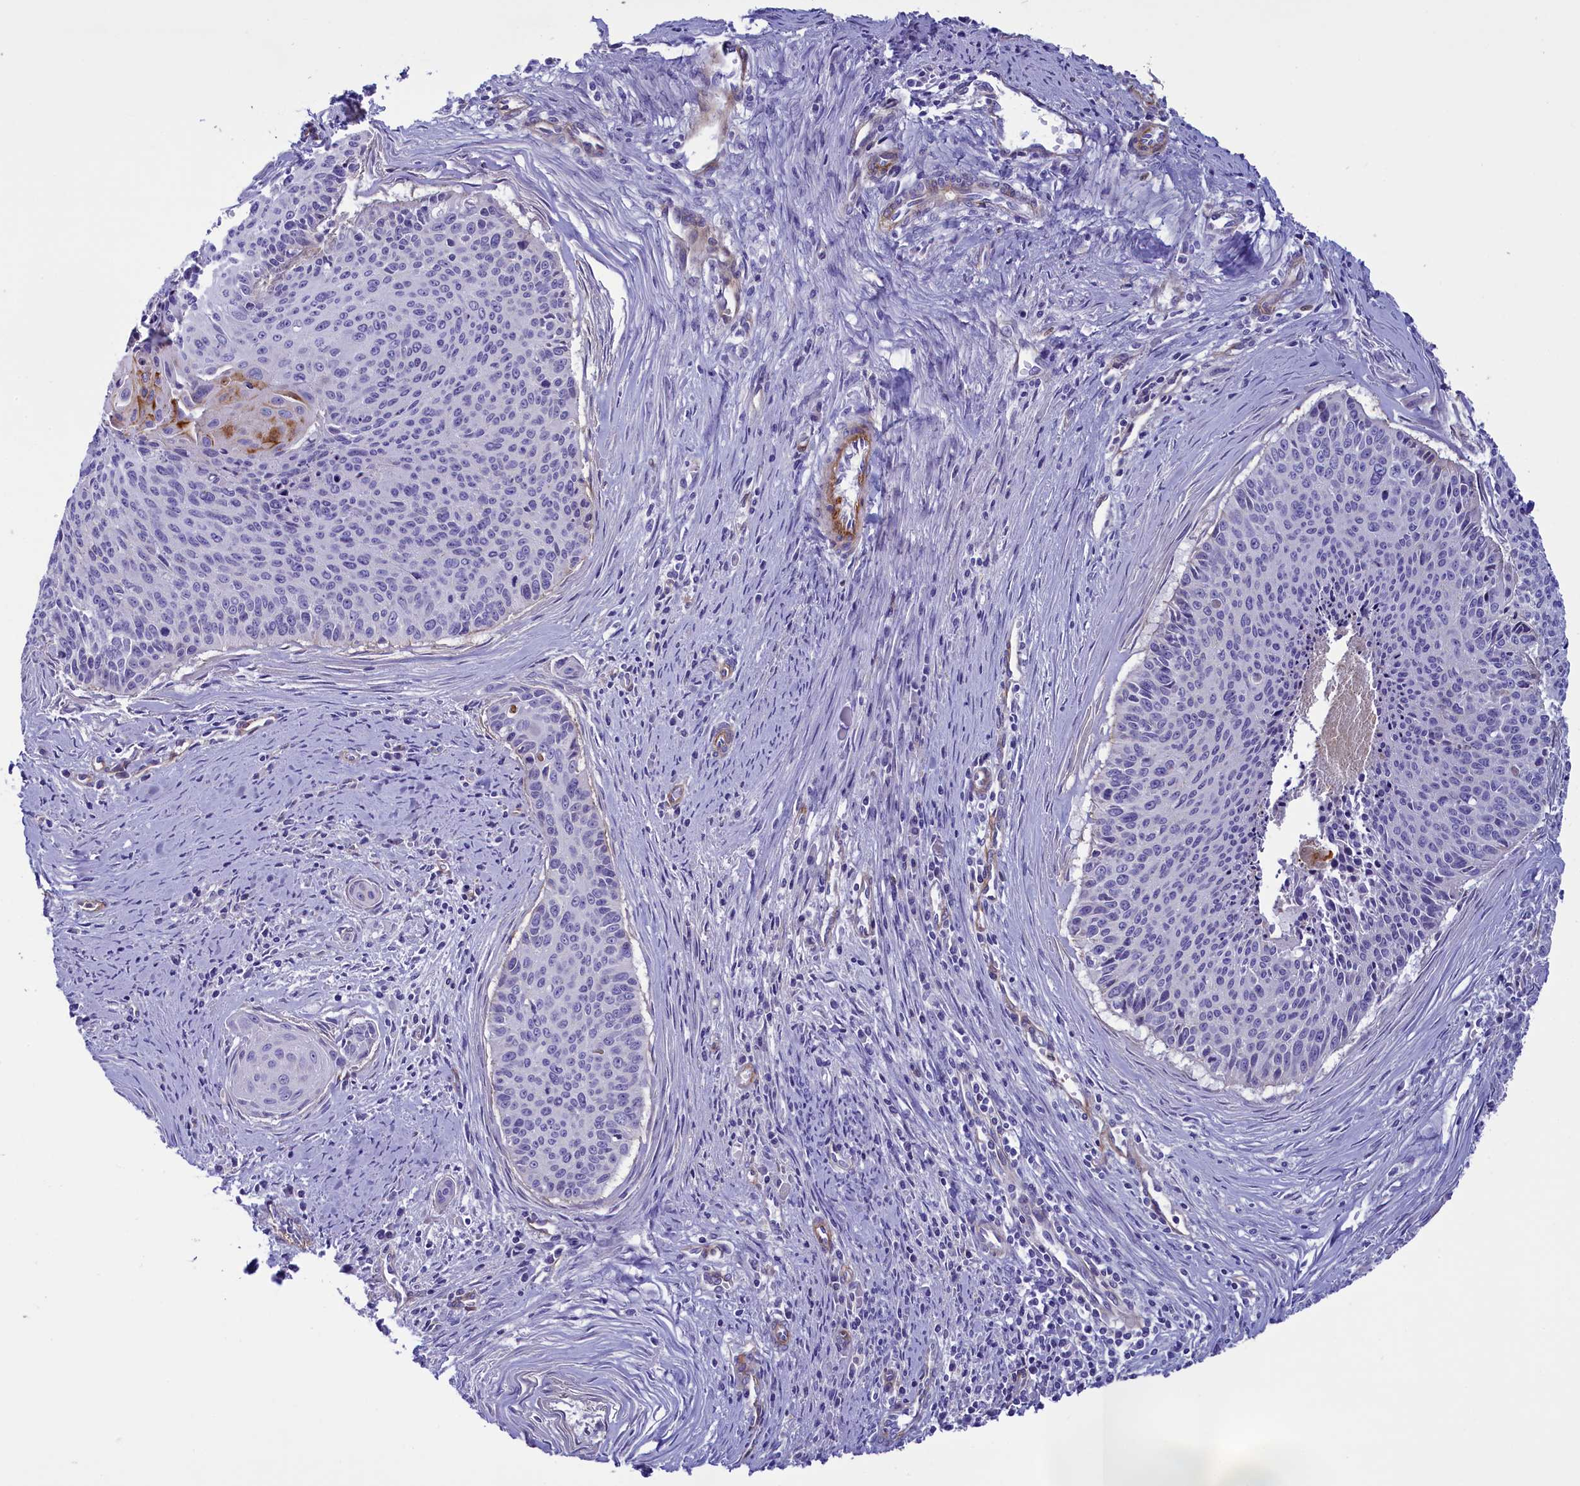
{"staining": {"intensity": "negative", "quantity": "none", "location": "none"}, "tissue": "cervical cancer", "cell_type": "Tumor cells", "image_type": "cancer", "snomed": [{"axis": "morphology", "description": "Squamous cell carcinoma, NOS"}, {"axis": "topography", "description": "Cervix"}], "caption": "IHC of squamous cell carcinoma (cervical) displays no expression in tumor cells. Nuclei are stained in blue.", "gene": "LOXL1", "patient": {"sex": "female", "age": 55}}